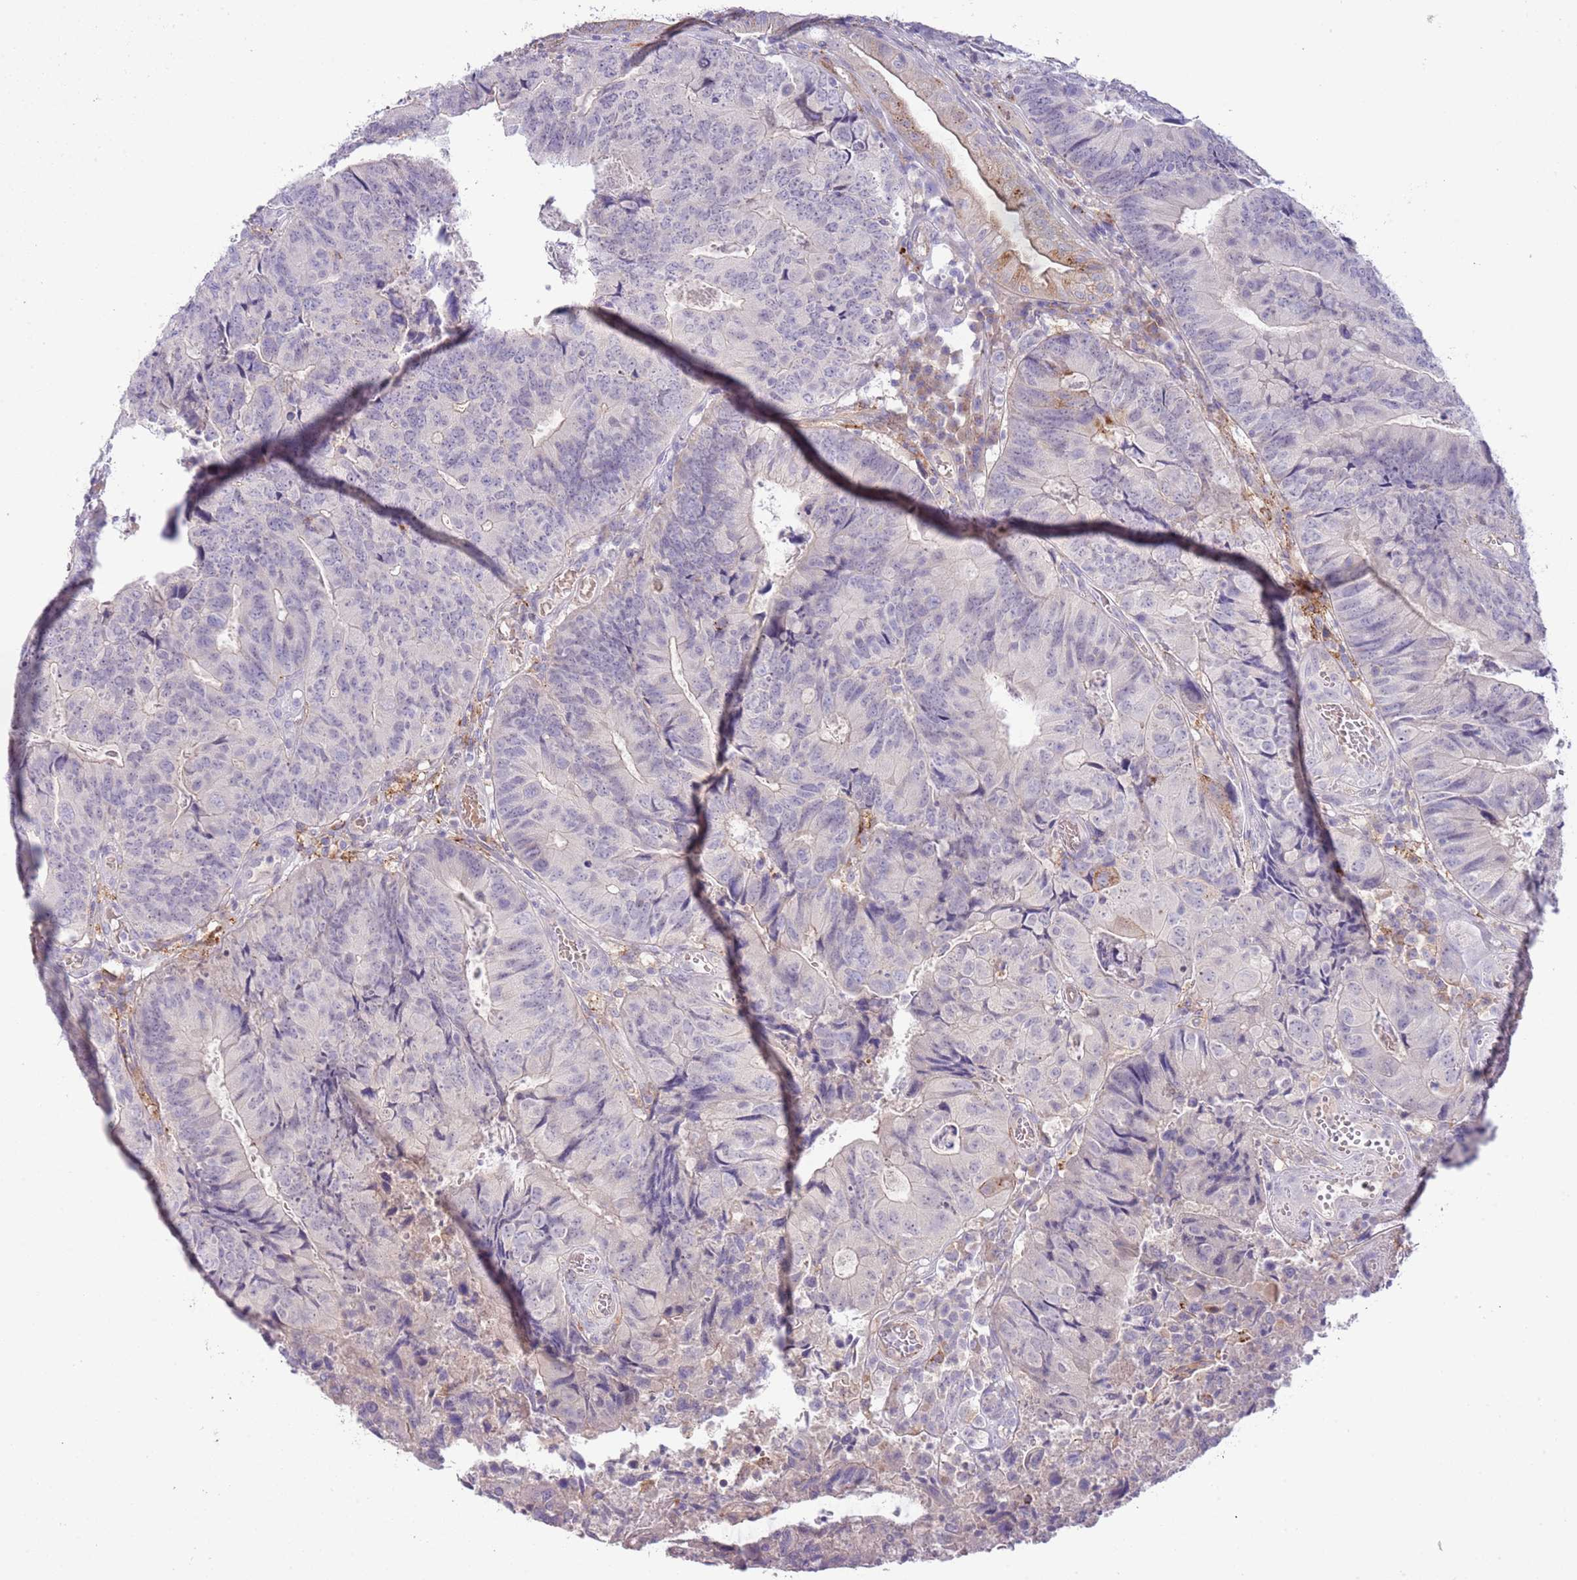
{"staining": {"intensity": "negative", "quantity": "none", "location": "none"}, "tissue": "colorectal cancer", "cell_type": "Tumor cells", "image_type": "cancer", "snomed": [{"axis": "morphology", "description": "Adenocarcinoma, NOS"}, {"axis": "topography", "description": "Colon"}], "caption": "This is a image of IHC staining of colorectal adenocarcinoma, which shows no expression in tumor cells.", "gene": "ABHD17A", "patient": {"sex": "female", "age": 67}}